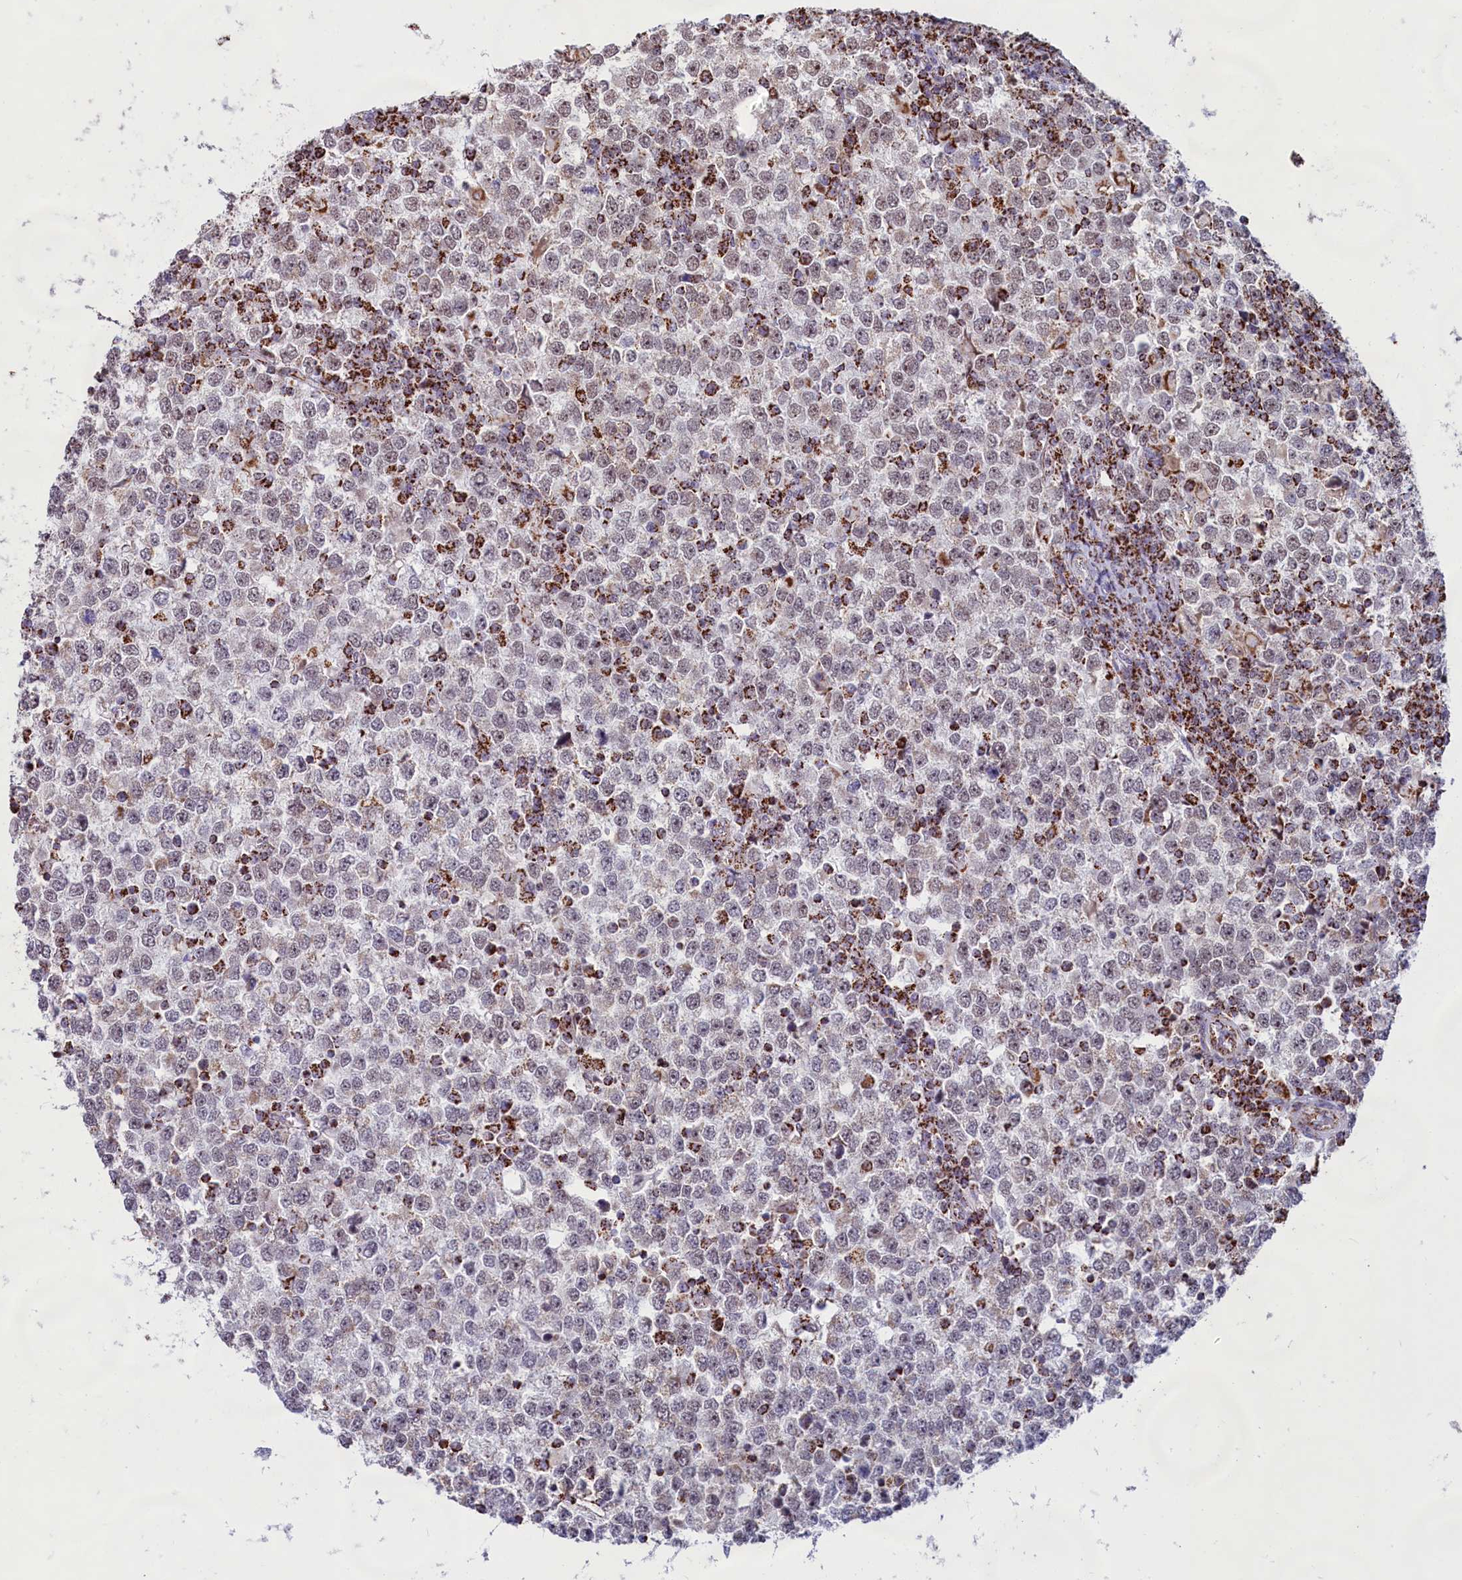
{"staining": {"intensity": "moderate", "quantity": "<25%", "location": "cytoplasmic/membranous,nuclear"}, "tissue": "testis cancer", "cell_type": "Tumor cells", "image_type": "cancer", "snomed": [{"axis": "morphology", "description": "Seminoma, NOS"}, {"axis": "topography", "description": "Testis"}], "caption": "About <25% of tumor cells in human testis cancer (seminoma) reveal moderate cytoplasmic/membranous and nuclear protein expression as visualized by brown immunohistochemical staining.", "gene": "C1D", "patient": {"sex": "male", "age": 65}}